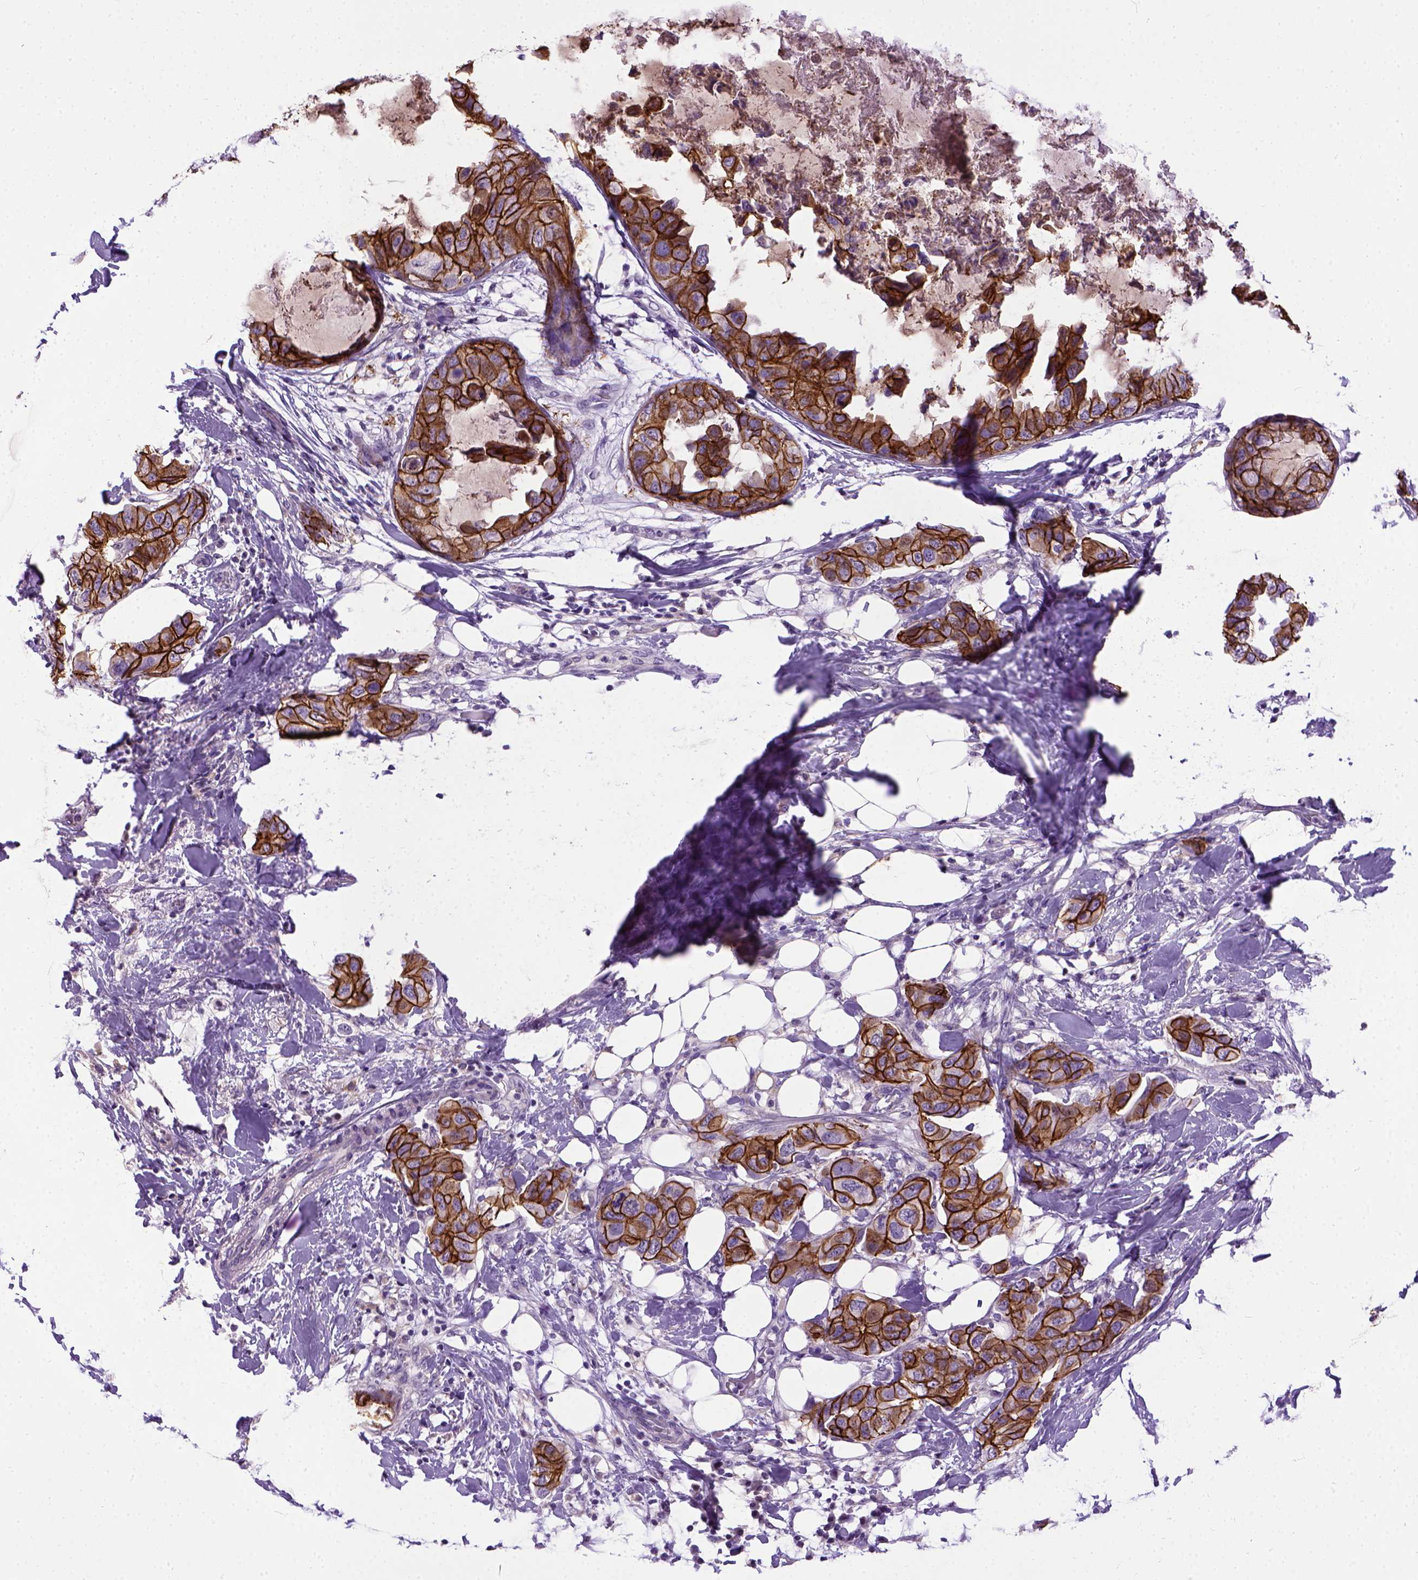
{"staining": {"intensity": "strong", "quantity": ">75%", "location": "cytoplasmic/membranous"}, "tissue": "breast cancer", "cell_type": "Tumor cells", "image_type": "cancer", "snomed": [{"axis": "morphology", "description": "Normal tissue, NOS"}, {"axis": "morphology", "description": "Duct carcinoma"}, {"axis": "topography", "description": "Breast"}], "caption": "This photomicrograph reveals breast cancer stained with immunohistochemistry (IHC) to label a protein in brown. The cytoplasmic/membranous of tumor cells show strong positivity for the protein. Nuclei are counter-stained blue.", "gene": "CDH1", "patient": {"sex": "female", "age": 40}}